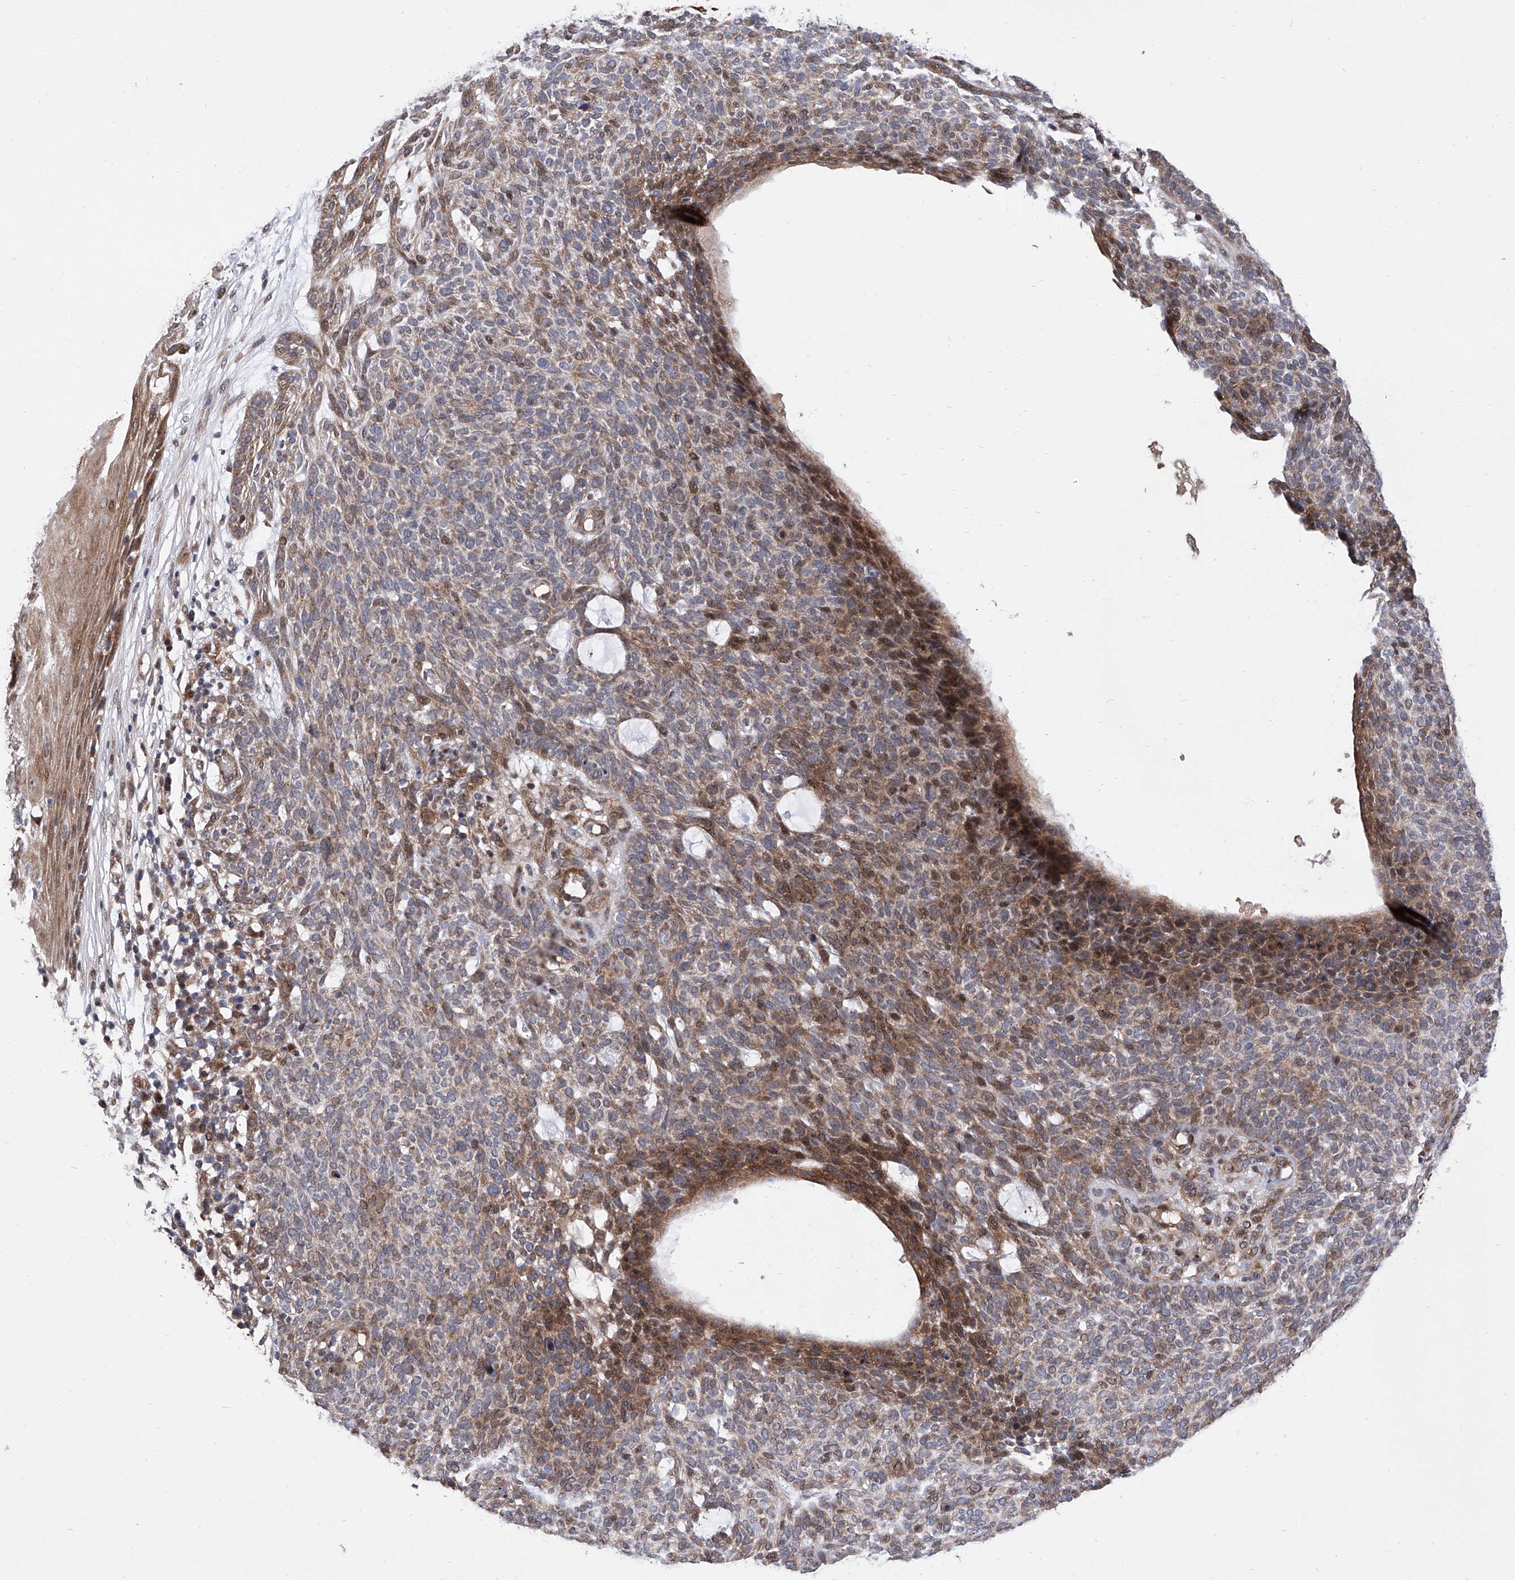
{"staining": {"intensity": "moderate", "quantity": "<25%", "location": "cytoplasmic/membranous,nuclear"}, "tissue": "skin cancer", "cell_type": "Tumor cells", "image_type": "cancer", "snomed": [{"axis": "morphology", "description": "Squamous cell carcinoma, NOS"}, {"axis": "topography", "description": "Skin"}], "caption": "Immunohistochemistry (IHC) of skin cancer demonstrates low levels of moderate cytoplasmic/membranous and nuclear positivity in approximately <25% of tumor cells.", "gene": "FARP2", "patient": {"sex": "female", "age": 90}}